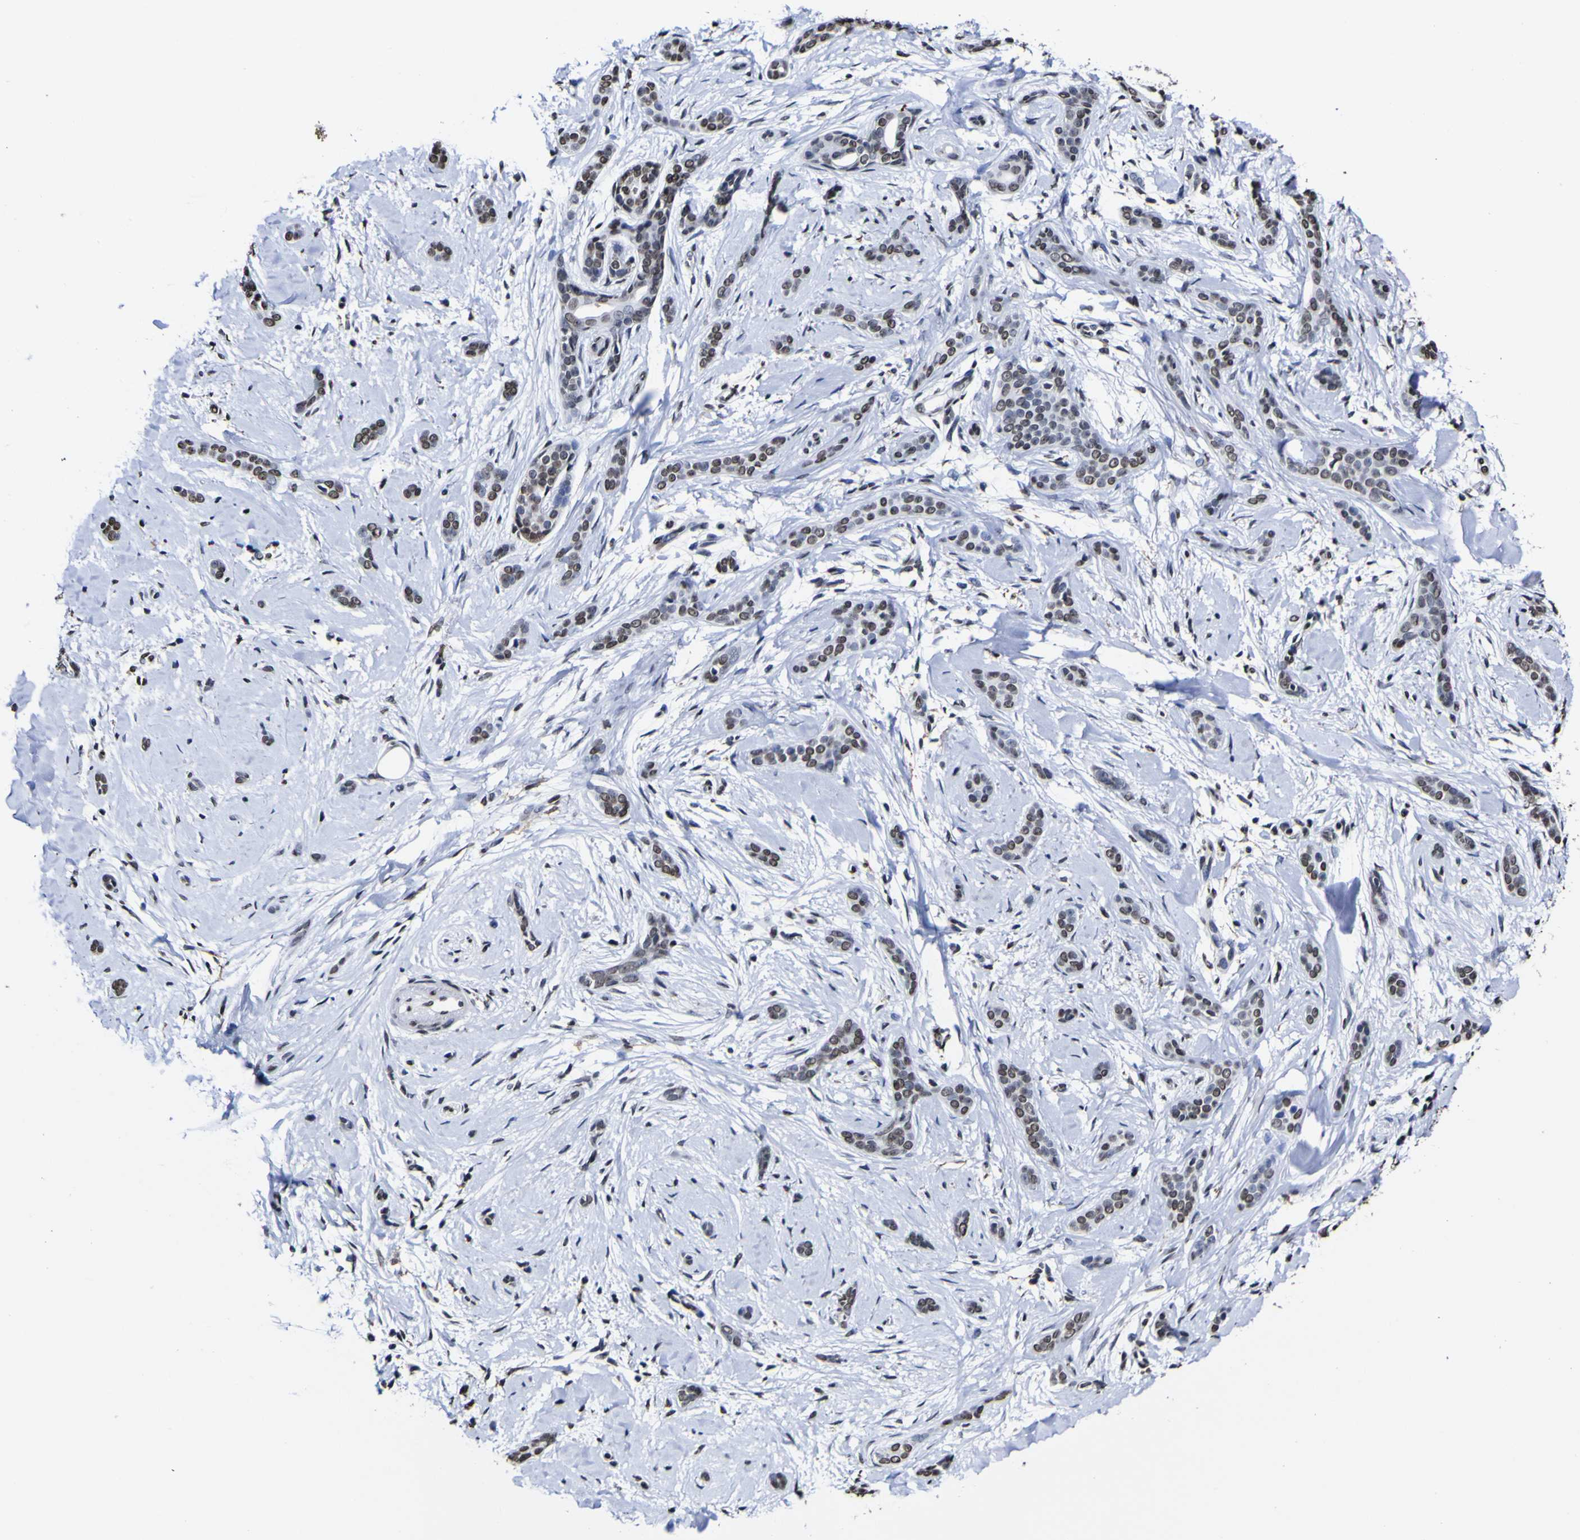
{"staining": {"intensity": "moderate", "quantity": "<25%", "location": "nuclear"}, "tissue": "skin cancer", "cell_type": "Tumor cells", "image_type": "cancer", "snomed": [{"axis": "morphology", "description": "Basal cell carcinoma"}, {"axis": "morphology", "description": "Adnexal tumor, benign"}, {"axis": "topography", "description": "Skin"}], "caption": "This image reveals immunohistochemistry staining of human skin cancer (benign adnexal tumor), with low moderate nuclear expression in approximately <25% of tumor cells.", "gene": "PIAS1", "patient": {"sex": "female", "age": 42}}